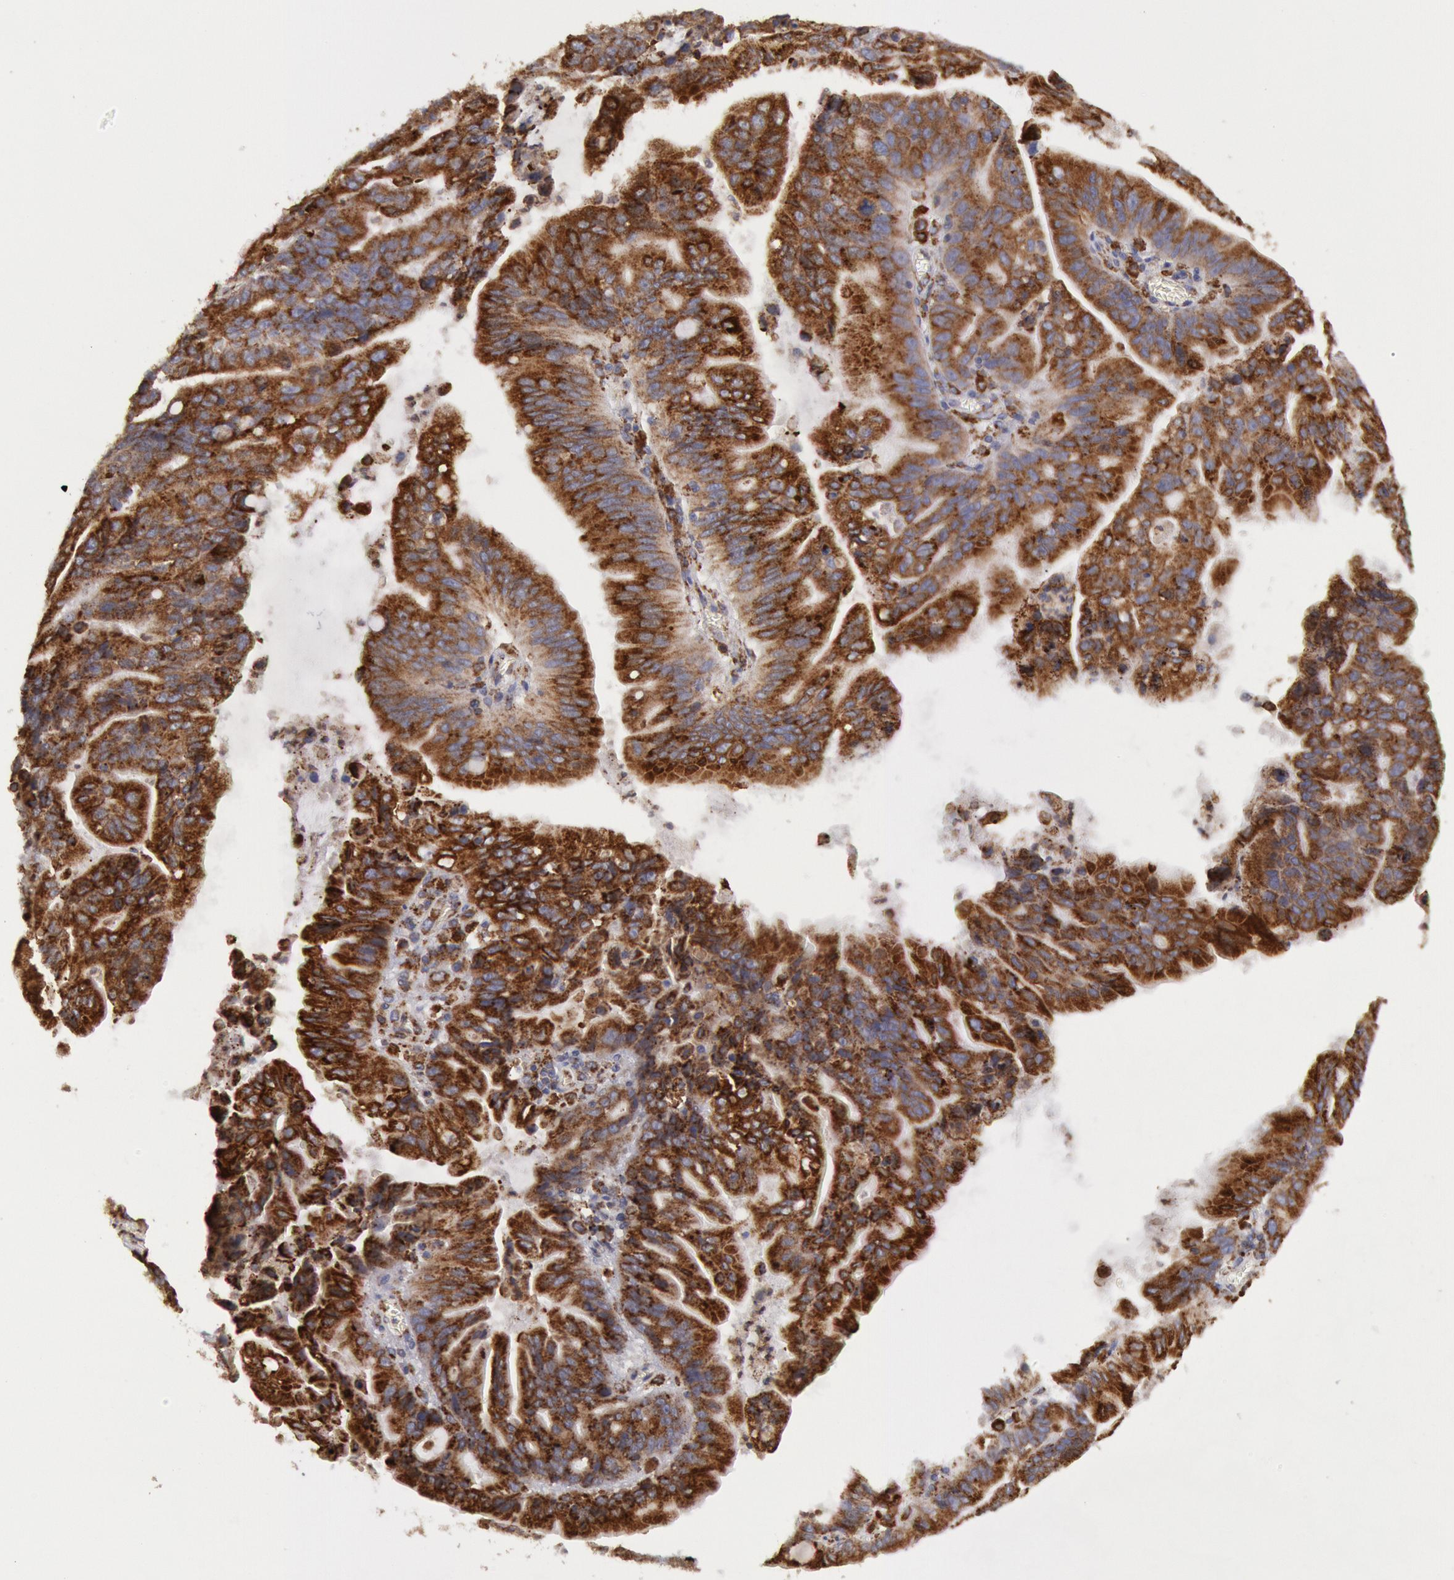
{"staining": {"intensity": "strong", "quantity": ">75%", "location": "cytoplasmic/membranous"}, "tissue": "stomach cancer", "cell_type": "Tumor cells", "image_type": "cancer", "snomed": [{"axis": "morphology", "description": "Adenocarcinoma, NOS"}, {"axis": "topography", "description": "Stomach, upper"}], "caption": "DAB immunohistochemical staining of human stomach adenocarcinoma demonstrates strong cytoplasmic/membranous protein expression in about >75% of tumor cells. Ihc stains the protein in brown and the nuclei are stained blue.", "gene": "ERP44", "patient": {"sex": "male", "age": 63}}